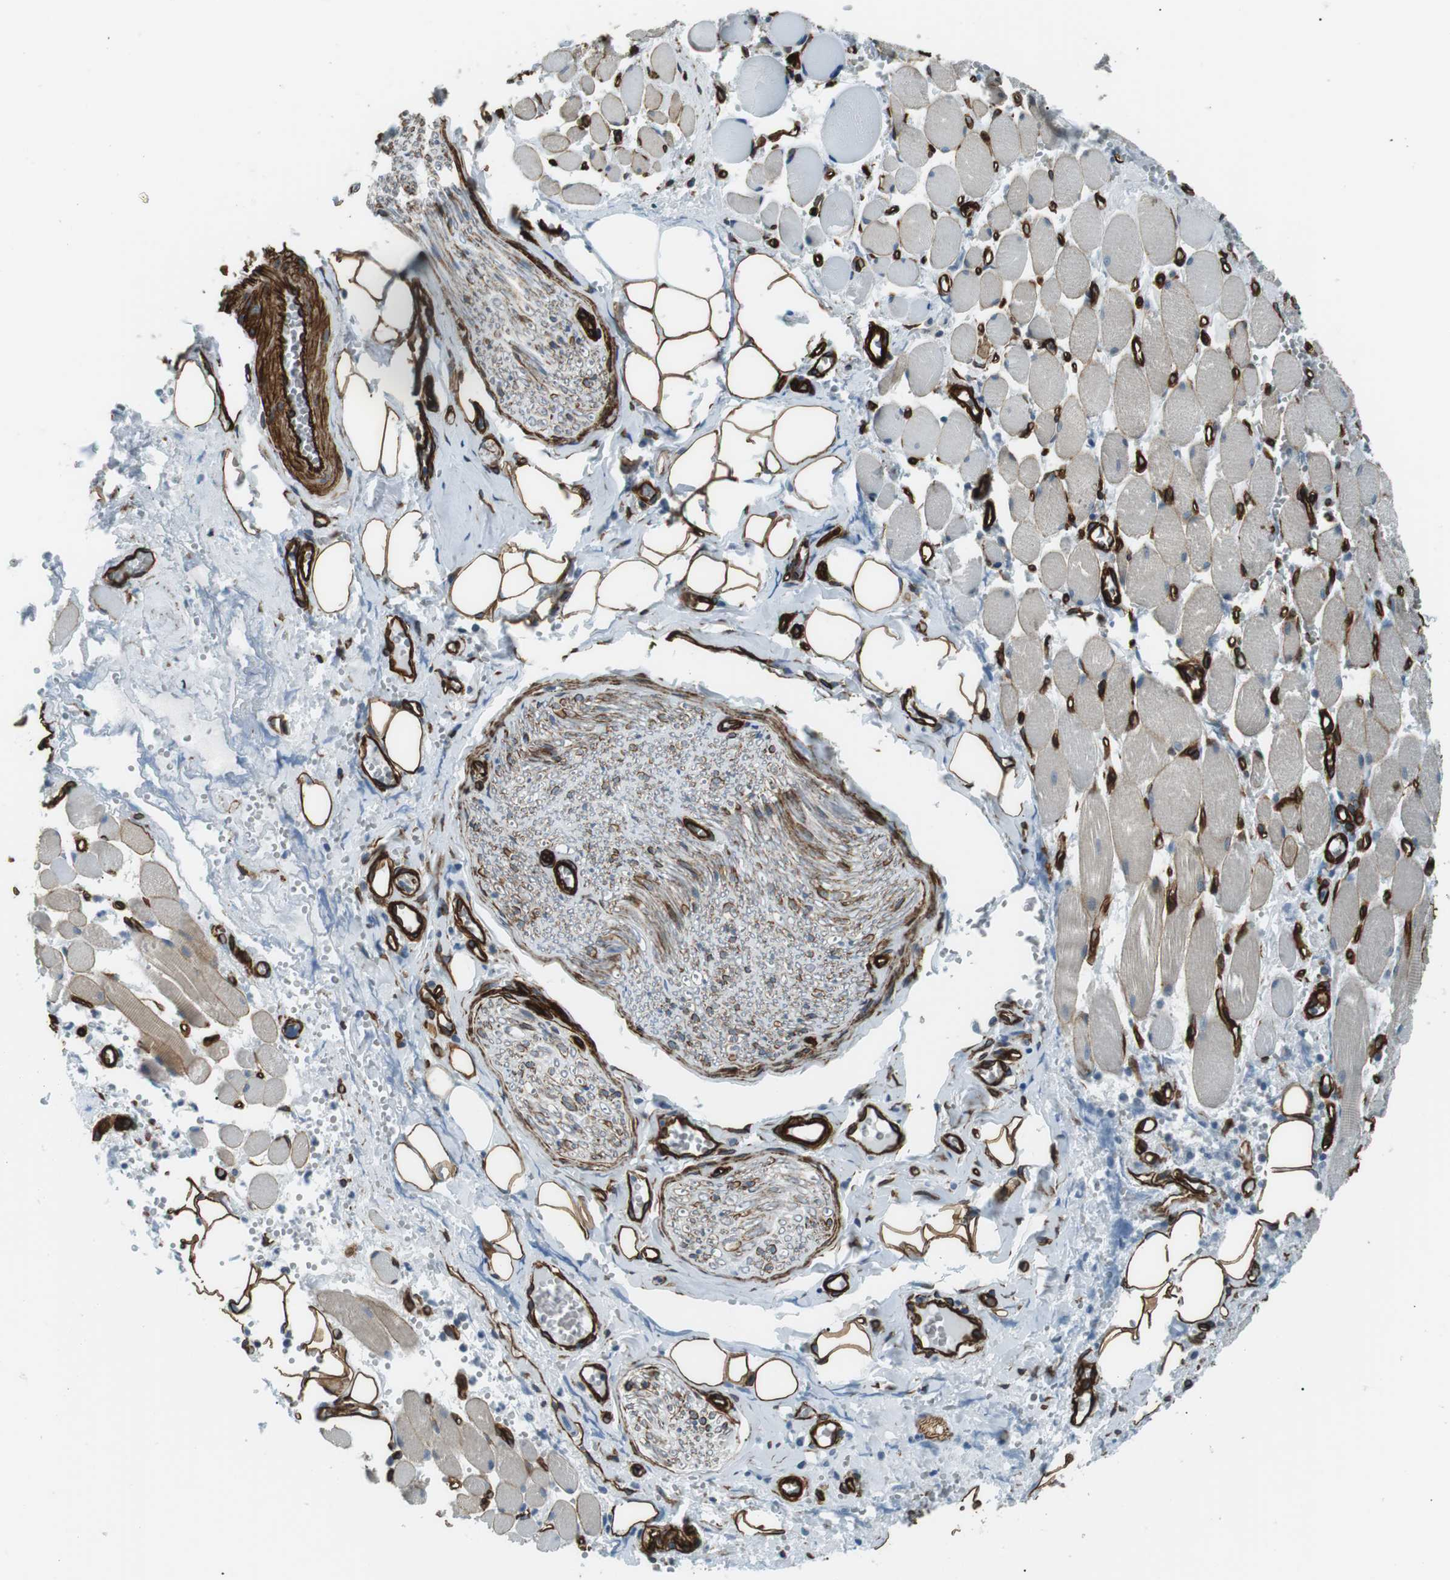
{"staining": {"intensity": "strong", "quantity": ">75%", "location": "cytoplasmic/membranous"}, "tissue": "adipose tissue", "cell_type": "Adipocytes", "image_type": "normal", "snomed": [{"axis": "morphology", "description": "Squamous cell carcinoma, NOS"}, {"axis": "topography", "description": "Oral tissue"}, {"axis": "topography", "description": "Head-Neck"}], "caption": "The photomicrograph shows staining of benign adipose tissue, revealing strong cytoplasmic/membranous protein positivity (brown color) within adipocytes.", "gene": "ODR4", "patient": {"sex": "female", "age": 50}}